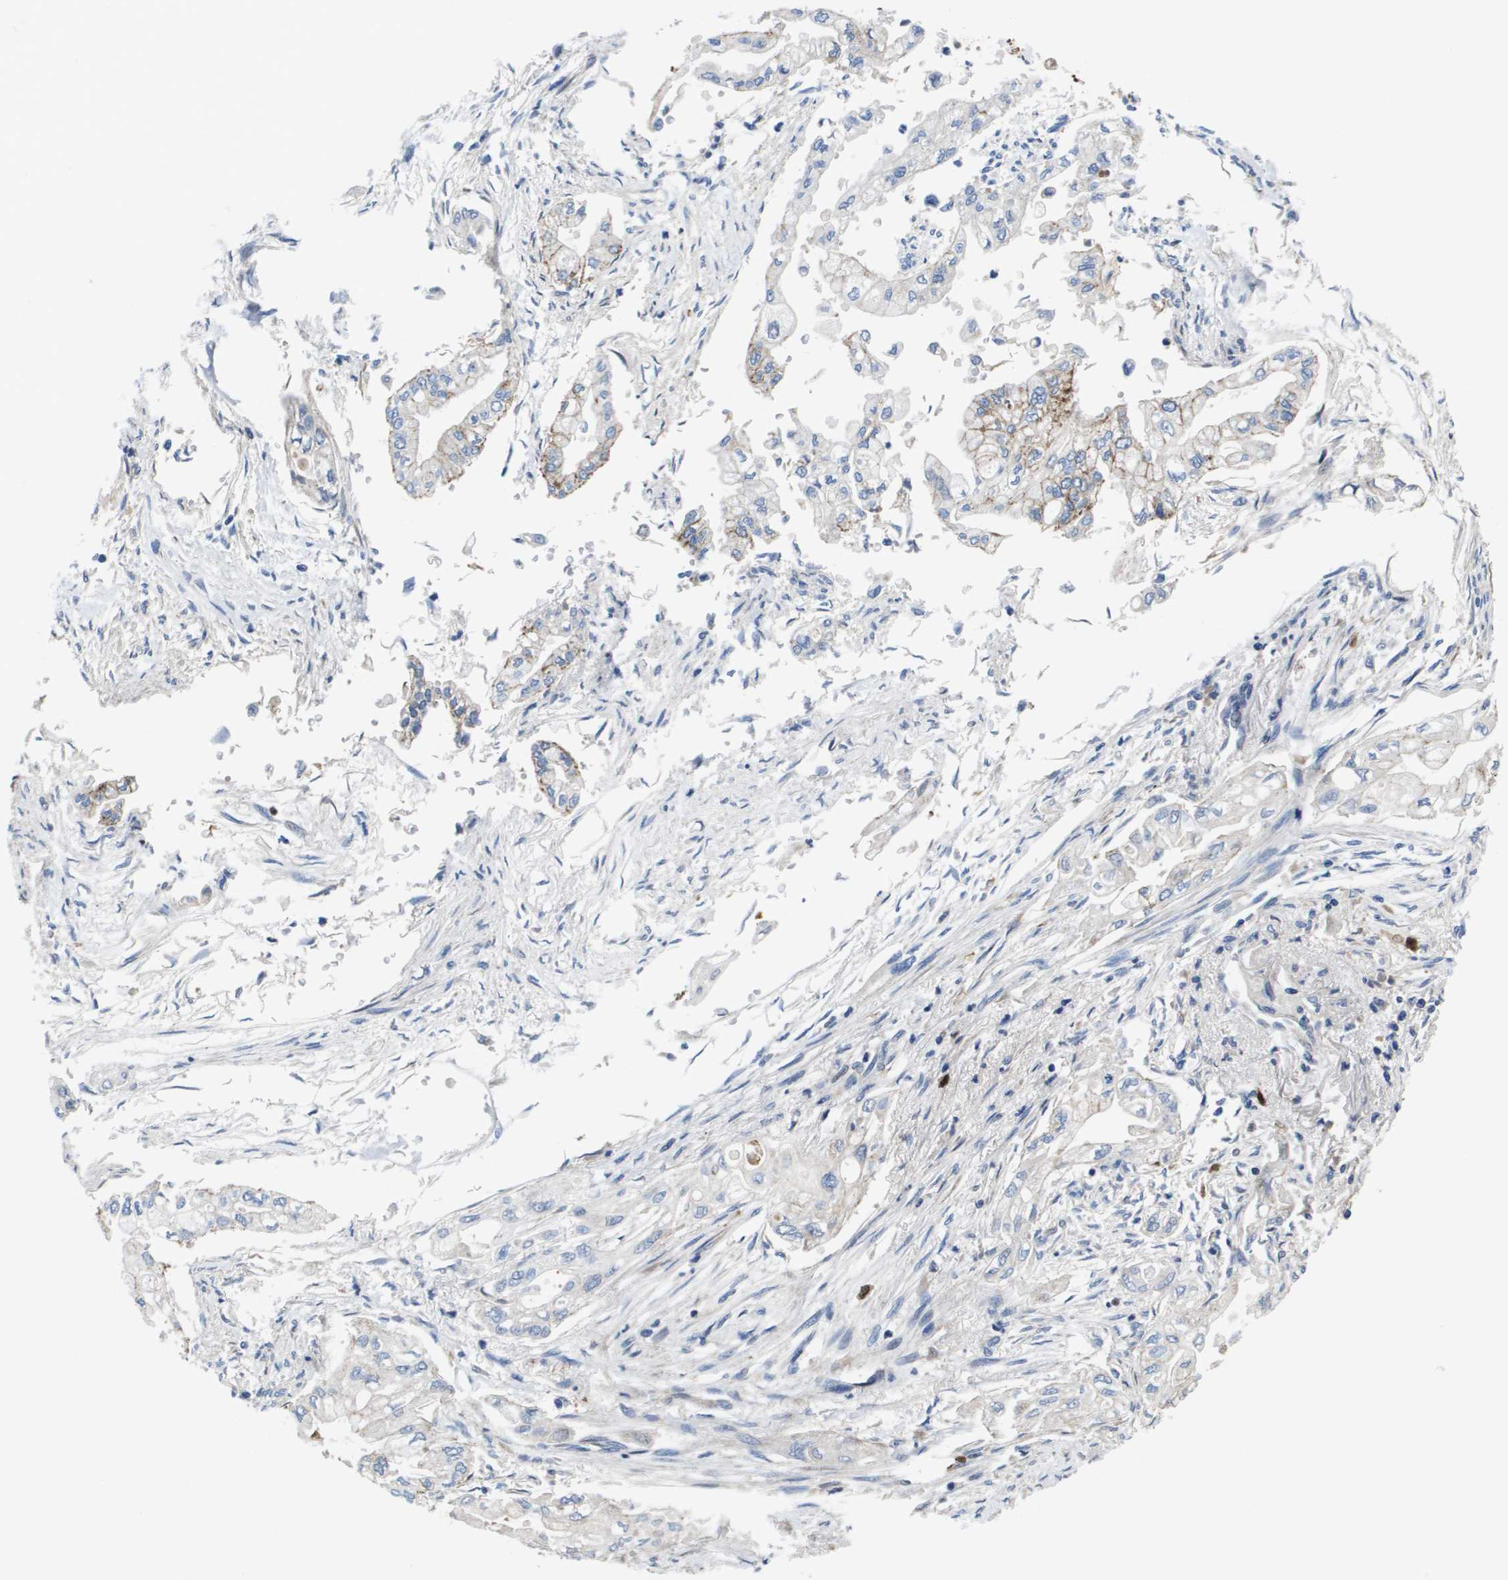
{"staining": {"intensity": "weak", "quantity": "<25%", "location": "cytoplasmic/membranous"}, "tissue": "pancreatic cancer", "cell_type": "Tumor cells", "image_type": "cancer", "snomed": [{"axis": "morphology", "description": "Normal tissue, NOS"}, {"axis": "topography", "description": "Pancreas"}], "caption": "IHC micrograph of pancreatic cancer stained for a protein (brown), which exhibits no staining in tumor cells.", "gene": "SERPINC1", "patient": {"sex": "male", "age": 42}}